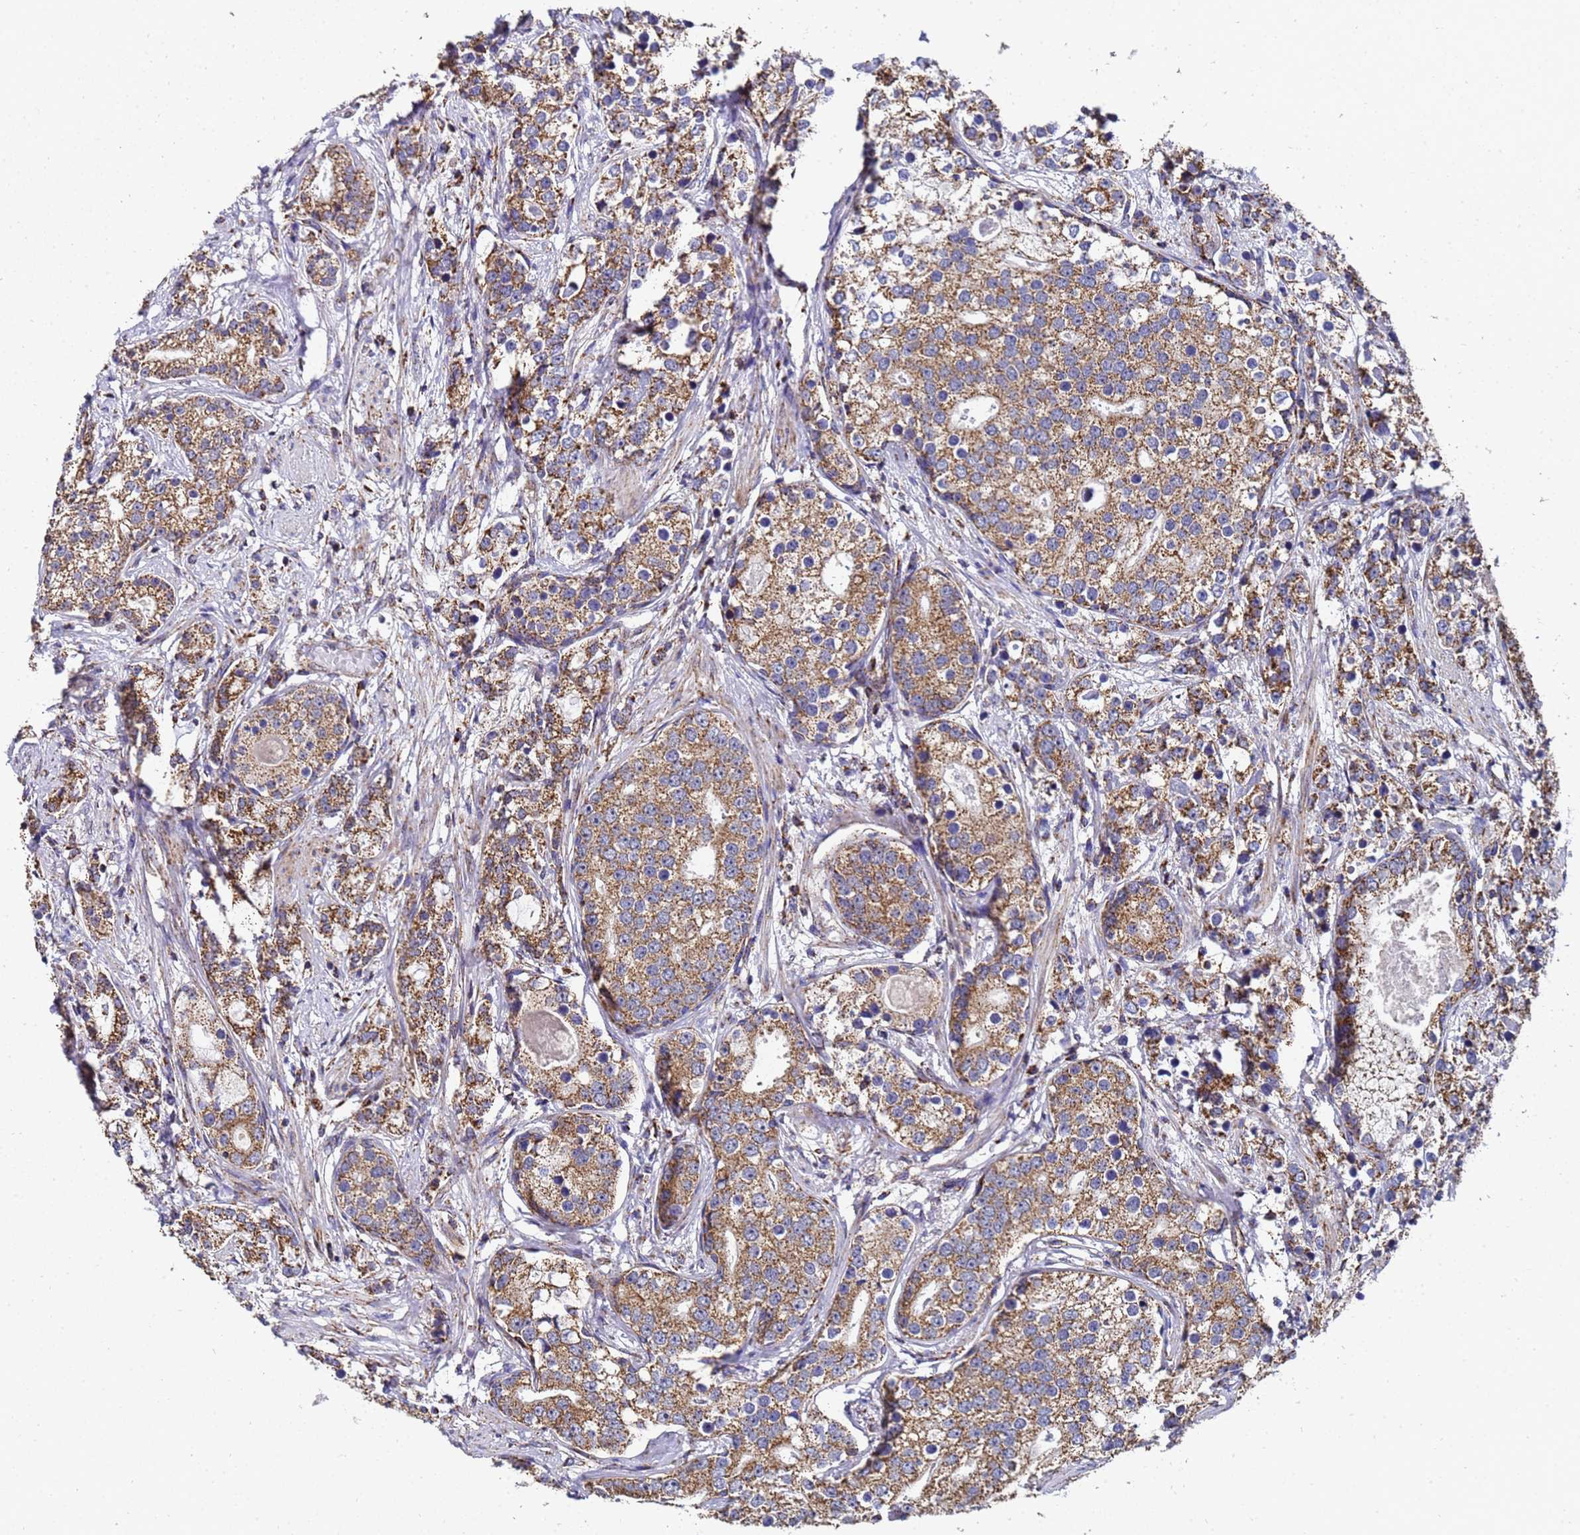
{"staining": {"intensity": "moderate", "quantity": ">75%", "location": "cytoplasmic/membranous"}, "tissue": "prostate cancer", "cell_type": "Tumor cells", "image_type": "cancer", "snomed": [{"axis": "morphology", "description": "Adenocarcinoma, High grade"}, {"axis": "topography", "description": "Prostate"}], "caption": "A medium amount of moderate cytoplasmic/membranous expression is seen in about >75% of tumor cells in prostate cancer tissue.", "gene": "MRPS12", "patient": {"sex": "male", "age": 69}}